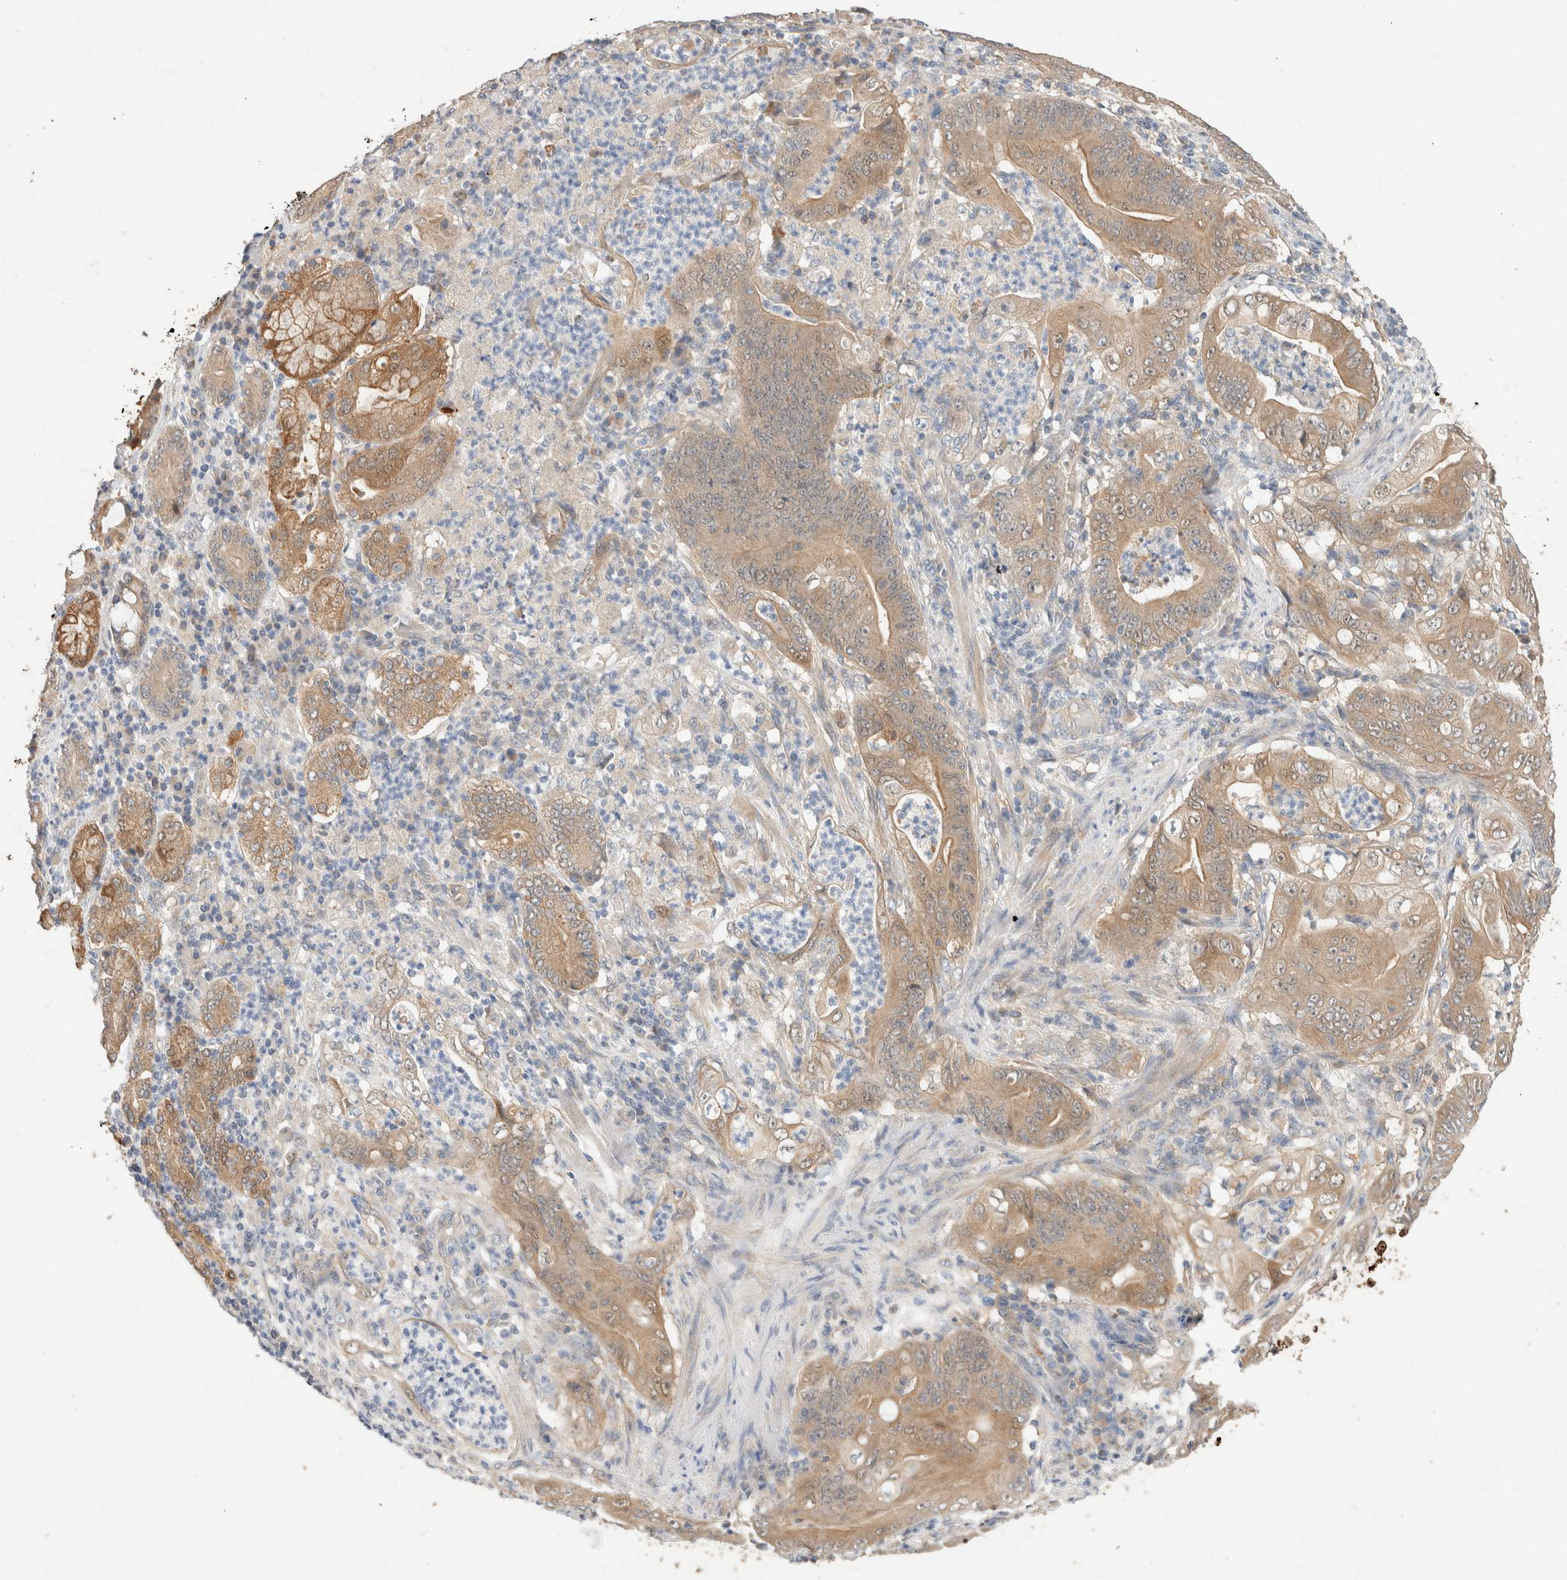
{"staining": {"intensity": "moderate", "quantity": ">75%", "location": "cytoplasmic/membranous"}, "tissue": "stomach cancer", "cell_type": "Tumor cells", "image_type": "cancer", "snomed": [{"axis": "morphology", "description": "Adenocarcinoma, NOS"}, {"axis": "topography", "description": "Stomach"}], "caption": "A high-resolution photomicrograph shows immunohistochemistry staining of stomach cancer, which exhibits moderate cytoplasmic/membranous staining in approximately >75% of tumor cells.", "gene": "CA13", "patient": {"sex": "female", "age": 73}}